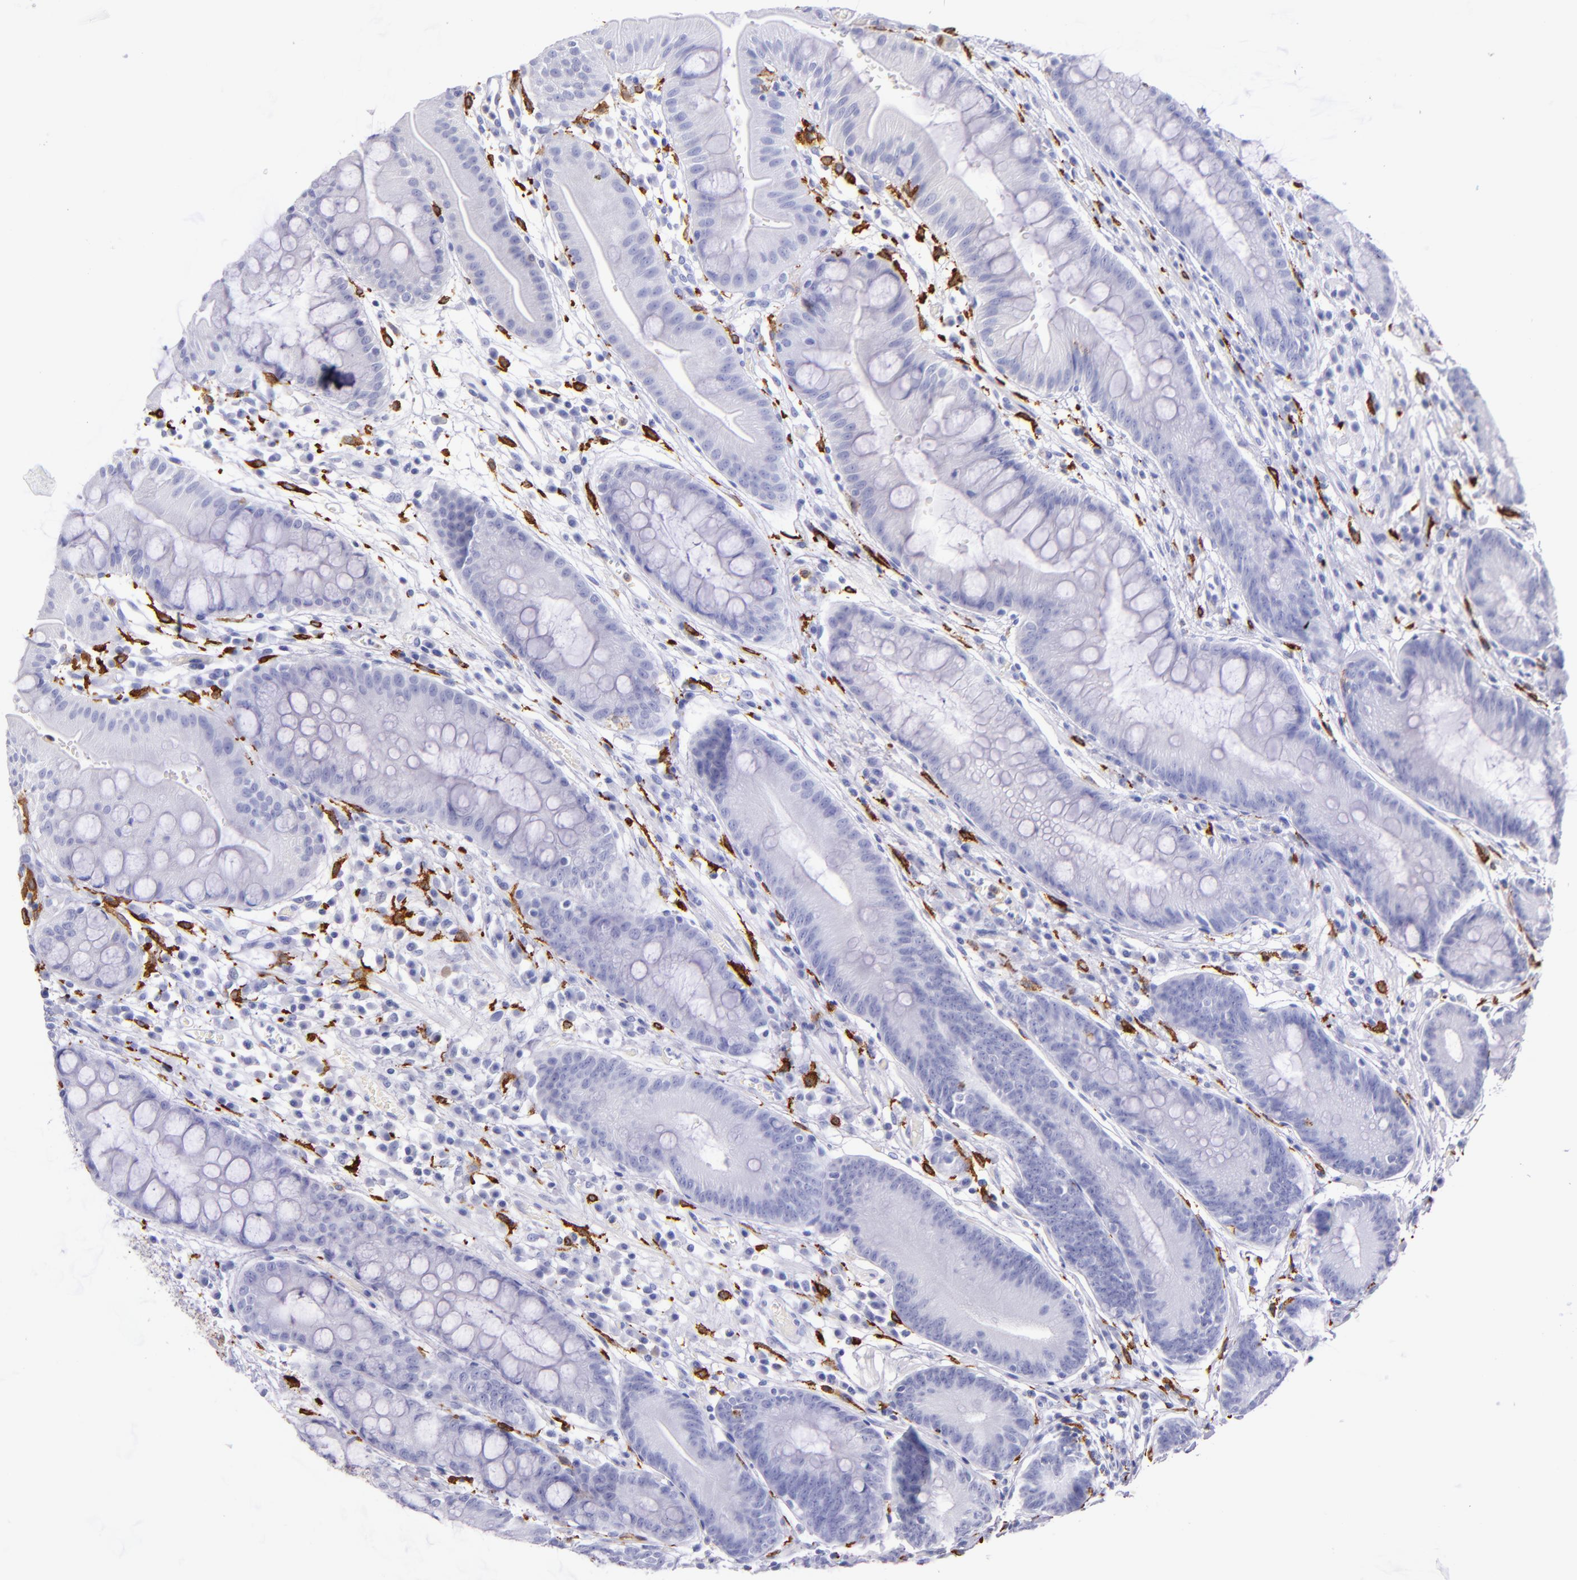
{"staining": {"intensity": "negative", "quantity": "none", "location": "none"}, "tissue": "stomach", "cell_type": "Glandular cells", "image_type": "normal", "snomed": [{"axis": "morphology", "description": "Normal tissue, NOS"}, {"axis": "morphology", "description": "Inflammation, NOS"}, {"axis": "topography", "description": "Stomach, lower"}], "caption": "DAB immunohistochemical staining of normal human stomach displays no significant positivity in glandular cells. (IHC, brightfield microscopy, high magnification).", "gene": "CD163", "patient": {"sex": "male", "age": 59}}